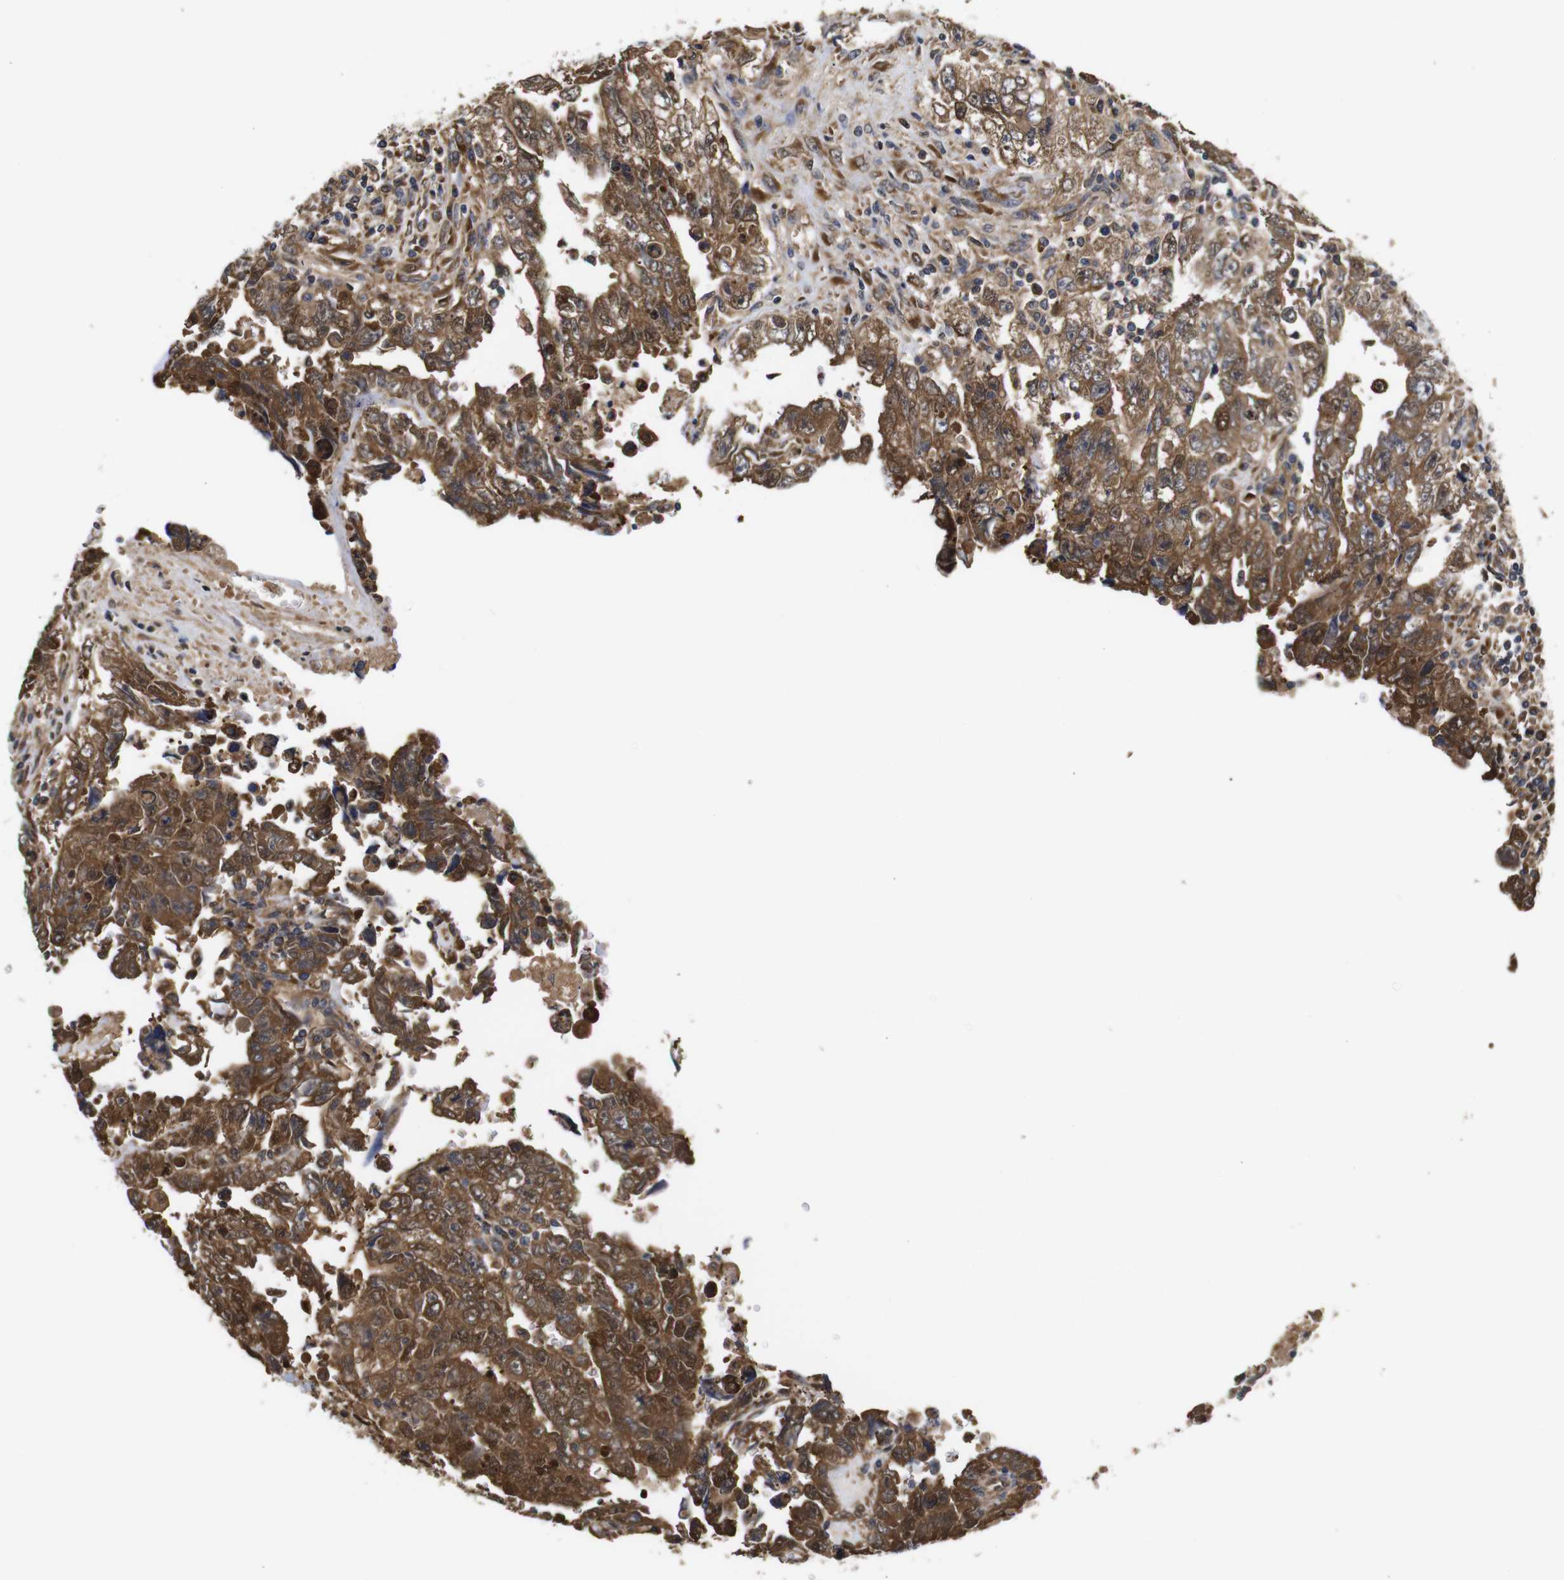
{"staining": {"intensity": "strong", "quantity": ">75%", "location": "cytoplasmic/membranous"}, "tissue": "testis cancer", "cell_type": "Tumor cells", "image_type": "cancer", "snomed": [{"axis": "morphology", "description": "Carcinoma, Embryonal, NOS"}, {"axis": "topography", "description": "Testis"}], "caption": "Immunohistochemical staining of human embryonal carcinoma (testis) reveals high levels of strong cytoplasmic/membranous staining in approximately >75% of tumor cells.", "gene": "LRRCC1", "patient": {"sex": "male", "age": 28}}